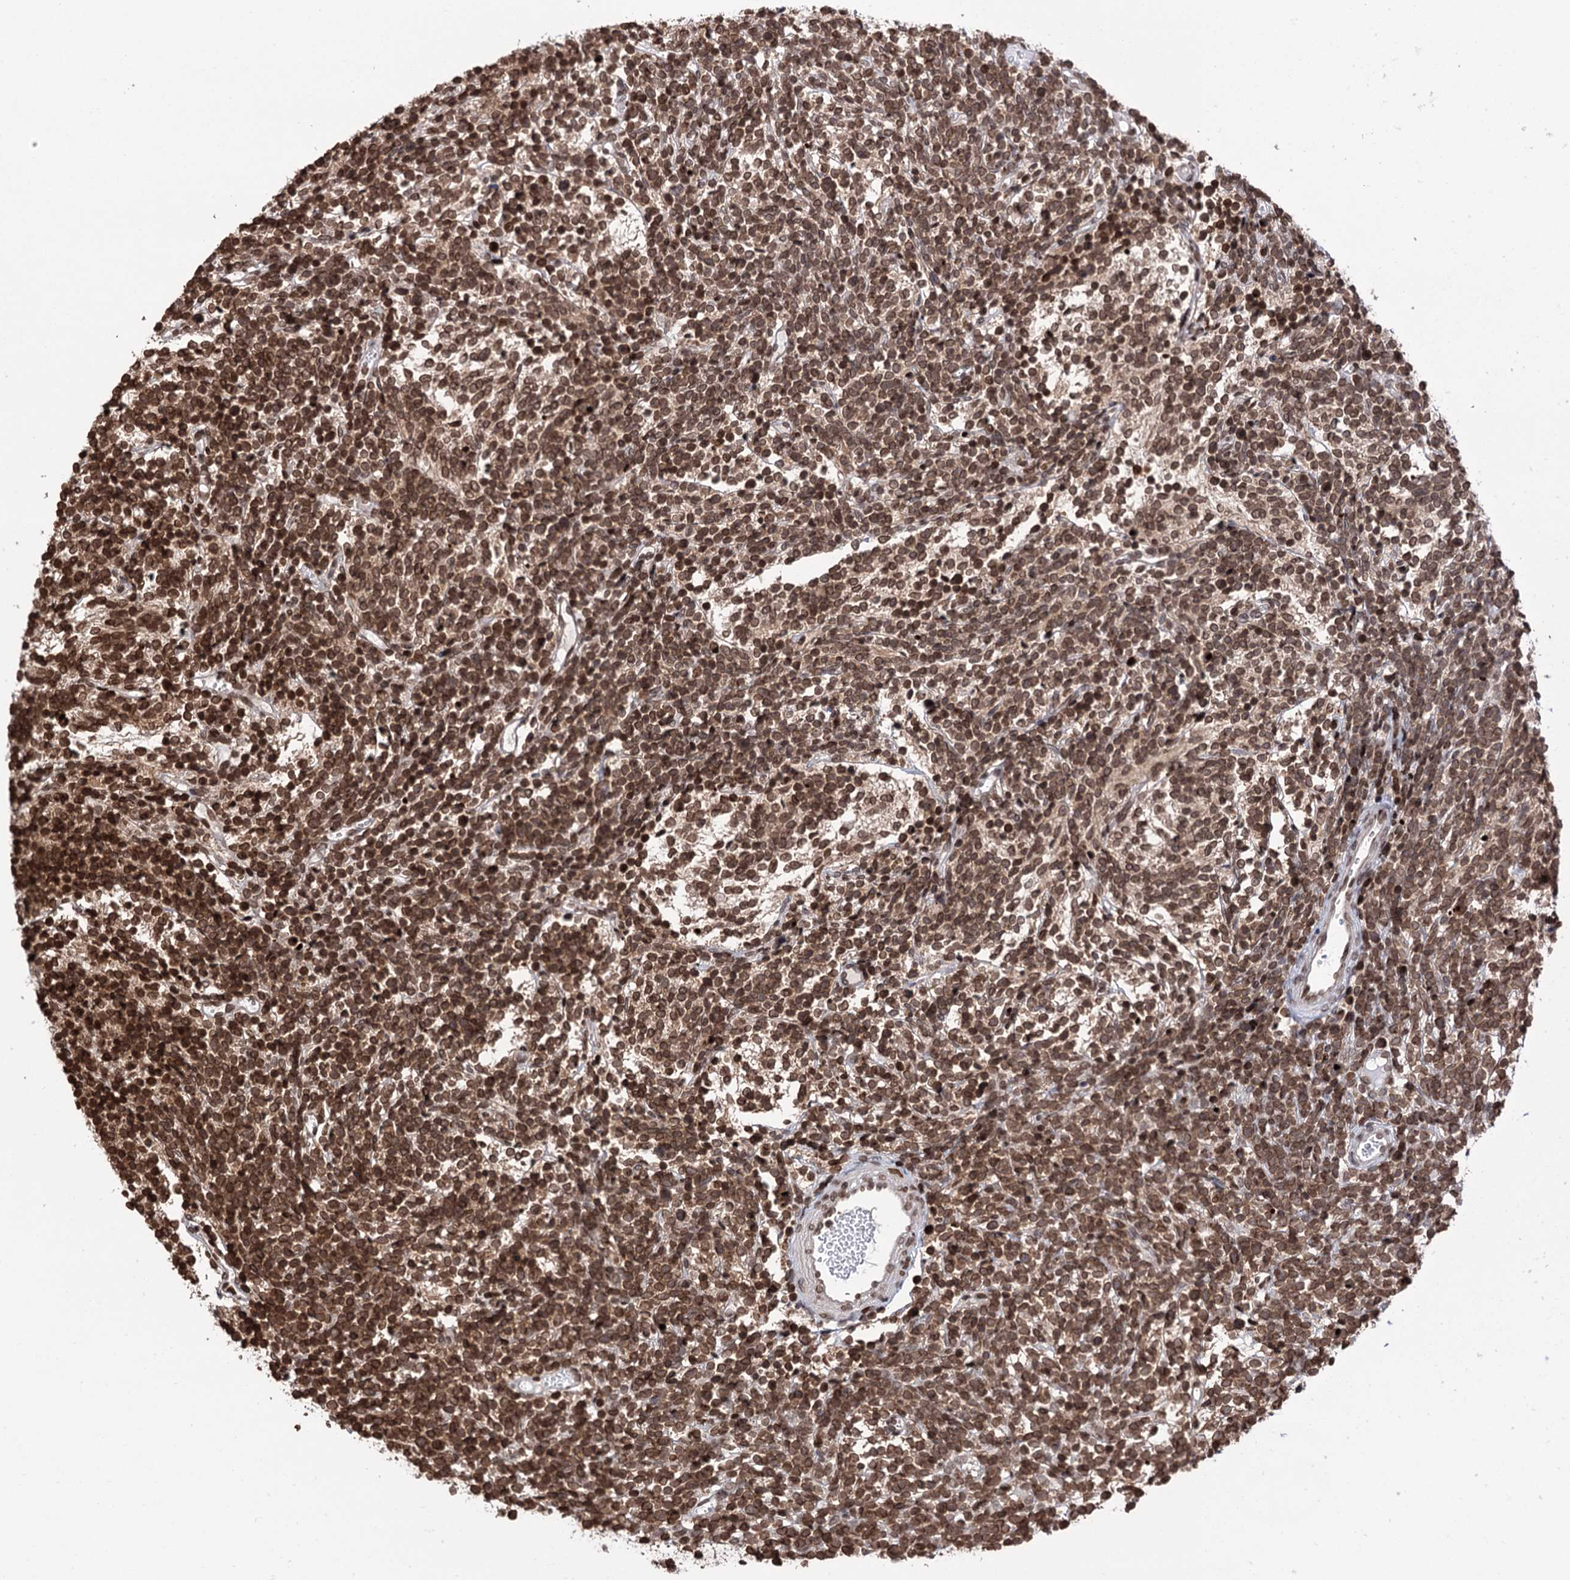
{"staining": {"intensity": "moderate", "quantity": ">75%", "location": "nuclear"}, "tissue": "glioma", "cell_type": "Tumor cells", "image_type": "cancer", "snomed": [{"axis": "morphology", "description": "Glioma, malignant, Low grade"}, {"axis": "topography", "description": "Brain"}], "caption": "A brown stain shows moderate nuclear staining of a protein in glioma tumor cells.", "gene": "CCDC77", "patient": {"sex": "female", "age": 1}}